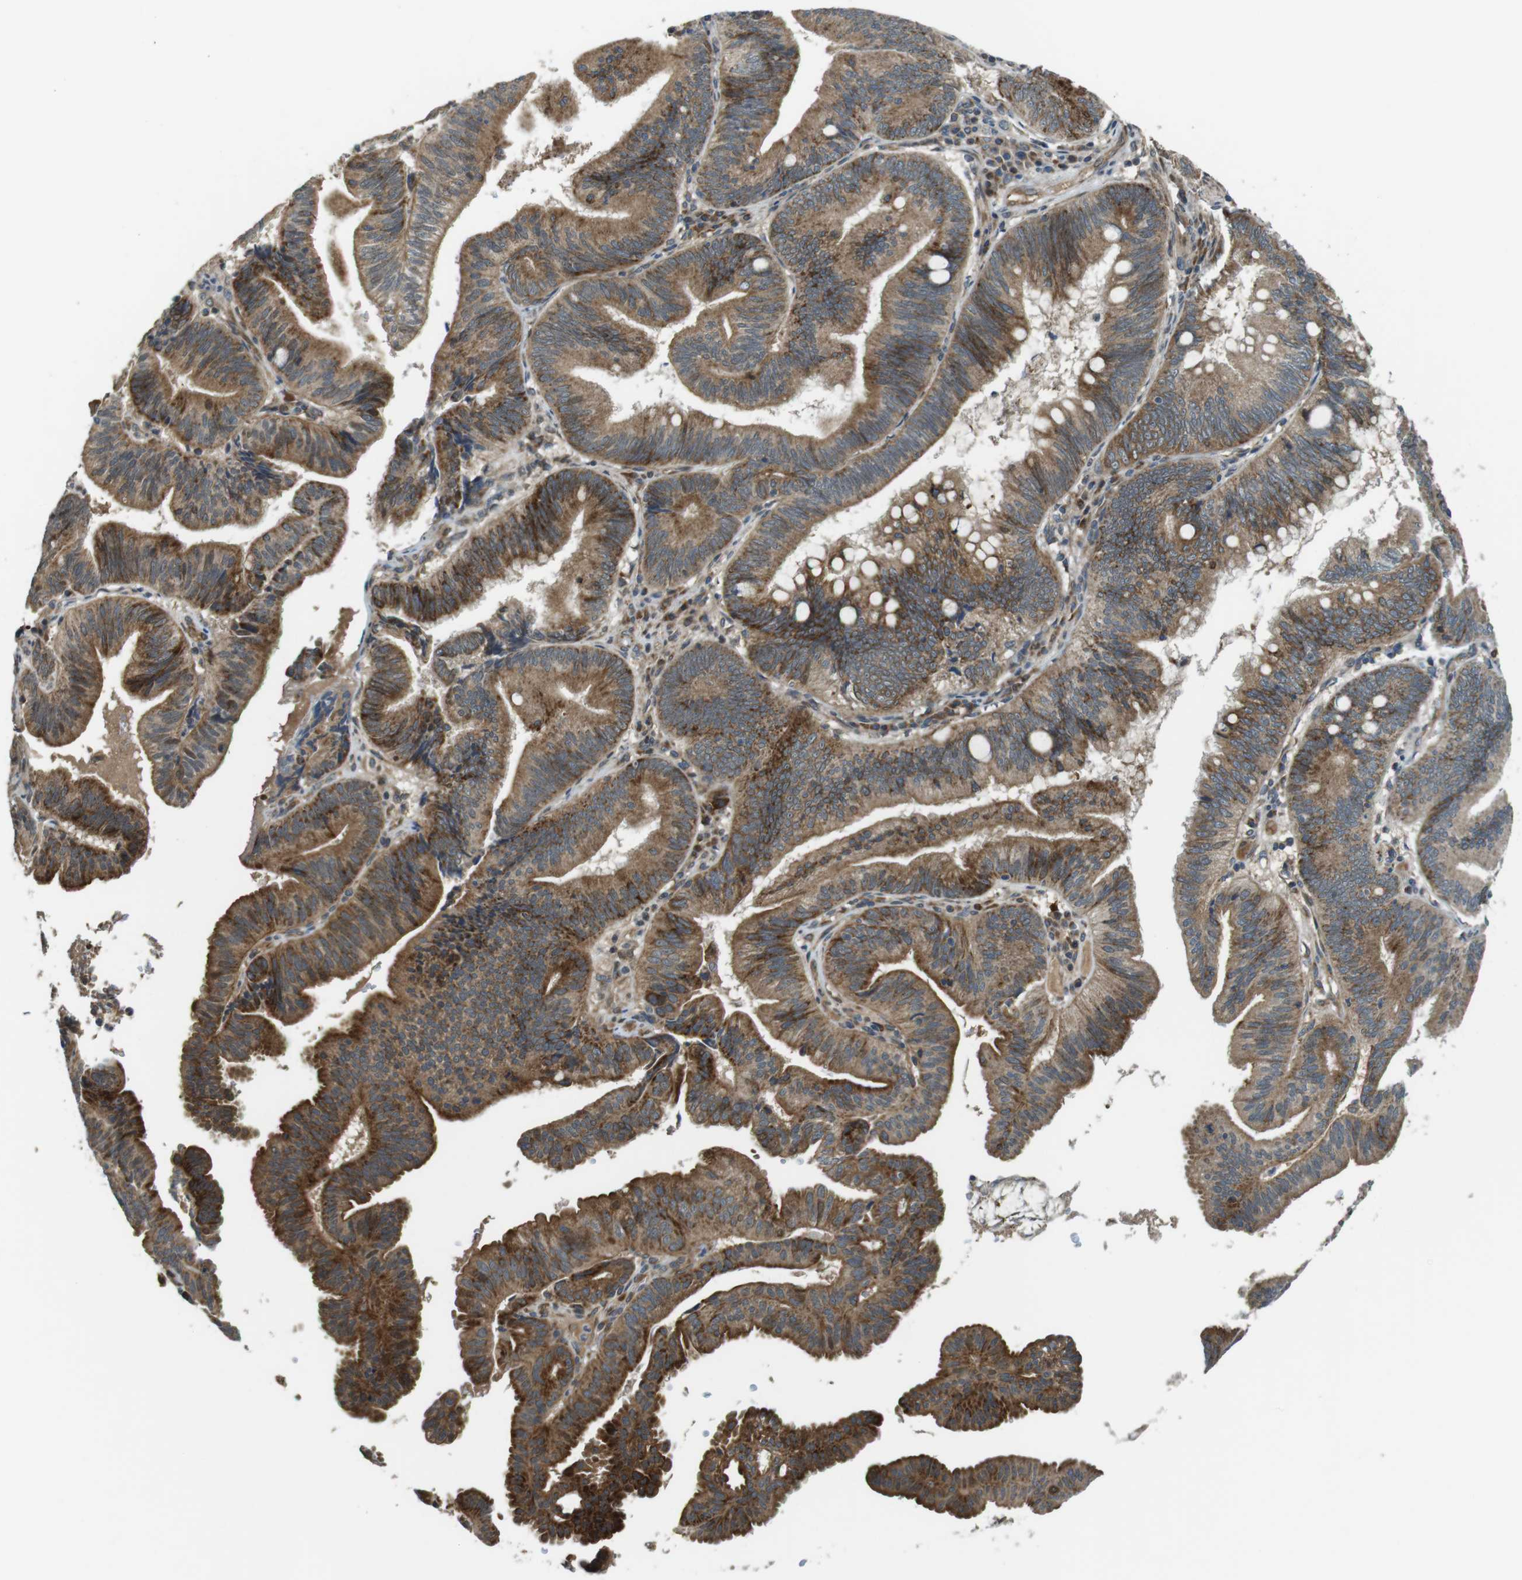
{"staining": {"intensity": "moderate", "quantity": ">75%", "location": "cytoplasmic/membranous"}, "tissue": "pancreatic cancer", "cell_type": "Tumor cells", "image_type": "cancer", "snomed": [{"axis": "morphology", "description": "Adenocarcinoma, NOS"}, {"axis": "topography", "description": "Pancreas"}], "caption": "Tumor cells exhibit moderate cytoplasmic/membranous expression in approximately >75% of cells in adenocarcinoma (pancreatic).", "gene": "IFFO2", "patient": {"sex": "male", "age": 82}}